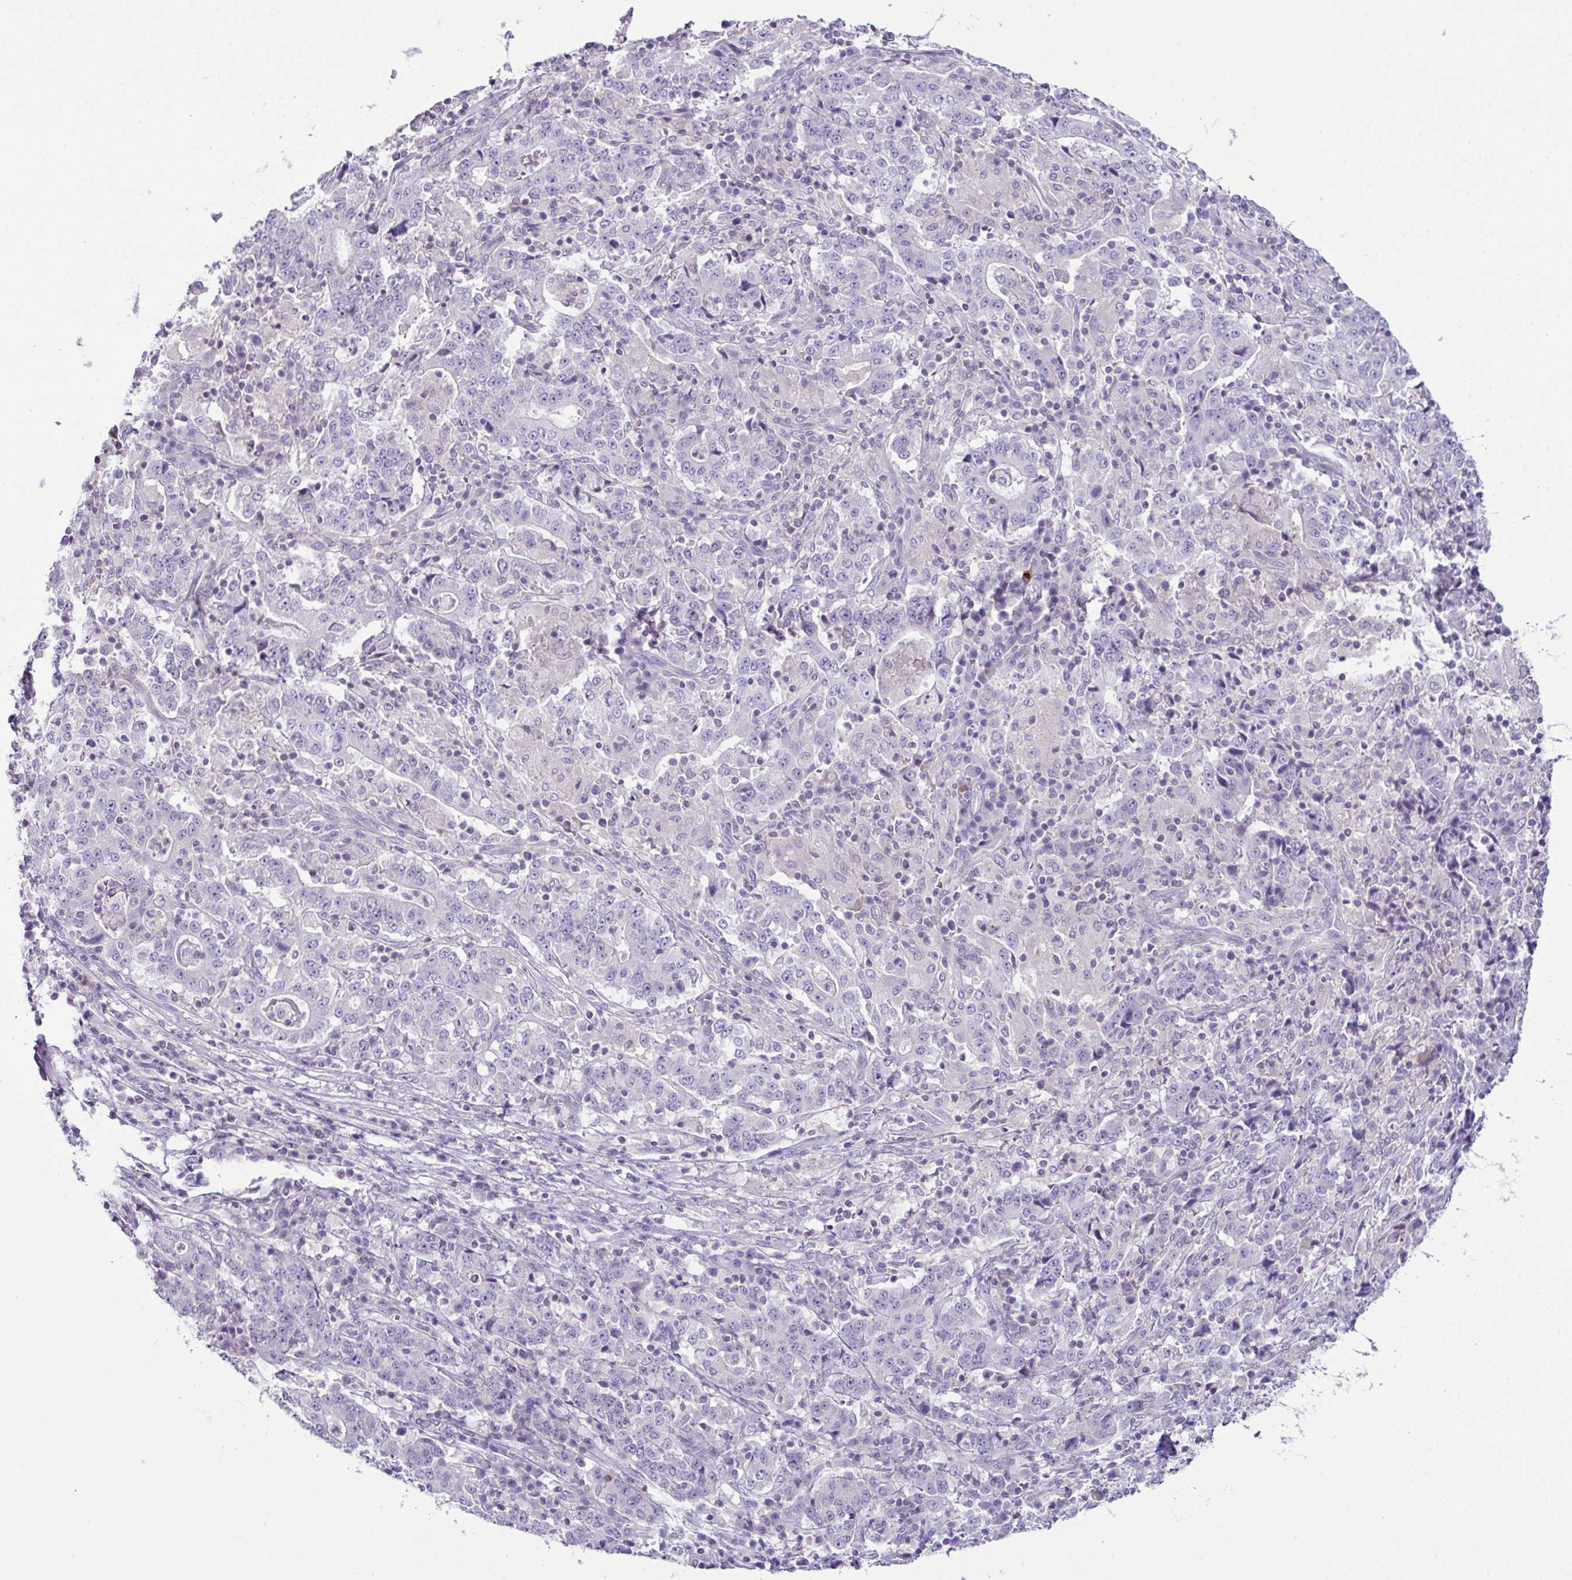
{"staining": {"intensity": "weak", "quantity": "25%-75%", "location": "nuclear"}, "tissue": "stomach cancer", "cell_type": "Tumor cells", "image_type": "cancer", "snomed": [{"axis": "morphology", "description": "Normal tissue, NOS"}, {"axis": "morphology", "description": "Adenocarcinoma, NOS"}, {"axis": "topography", "description": "Stomach, upper"}, {"axis": "topography", "description": "Stomach"}], "caption": "IHC image of stomach cancer (adenocarcinoma) stained for a protein (brown), which shows low levels of weak nuclear staining in approximately 25%-75% of tumor cells.", "gene": "D2HGDH", "patient": {"sex": "male", "age": 59}}